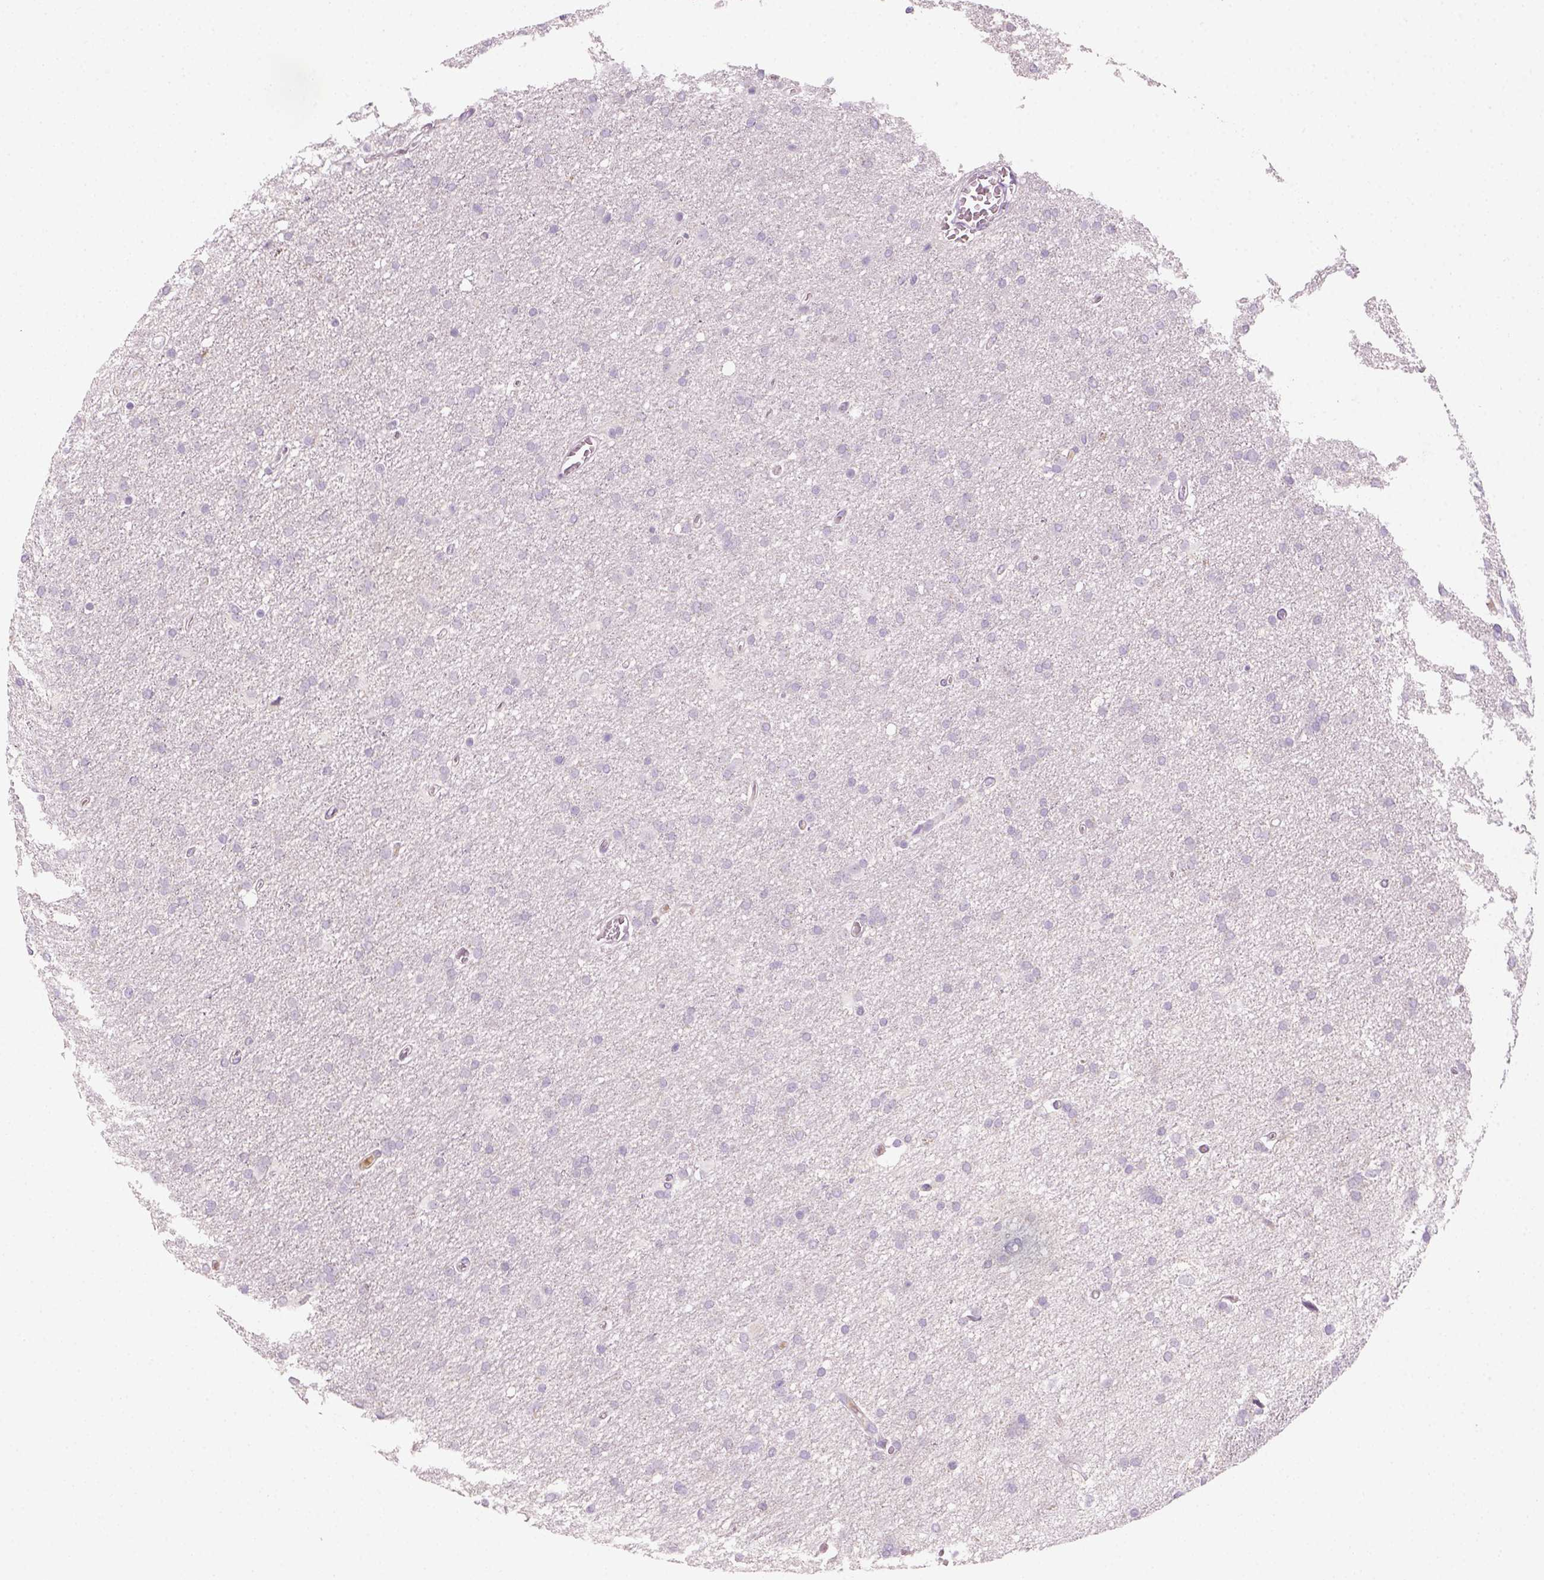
{"staining": {"intensity": "negative", "quantity": "none", "location": "none"}, "tissue": "glioma", "cell_type": "Tumor cells", "image_type": "cancer", "snomed": [{"axis": "morphology", "description": "Glioma, malignant, High grade"}, {"axis": "topography", "description": "Cerebral cortex"}], "caption": "Human malignant glioma (high-grade) stained for a protein using immunohistochemistry displays no positivity in tumor cells.", "gene": "GFI1B", "patient": {"sex": "male", "age": 70}}